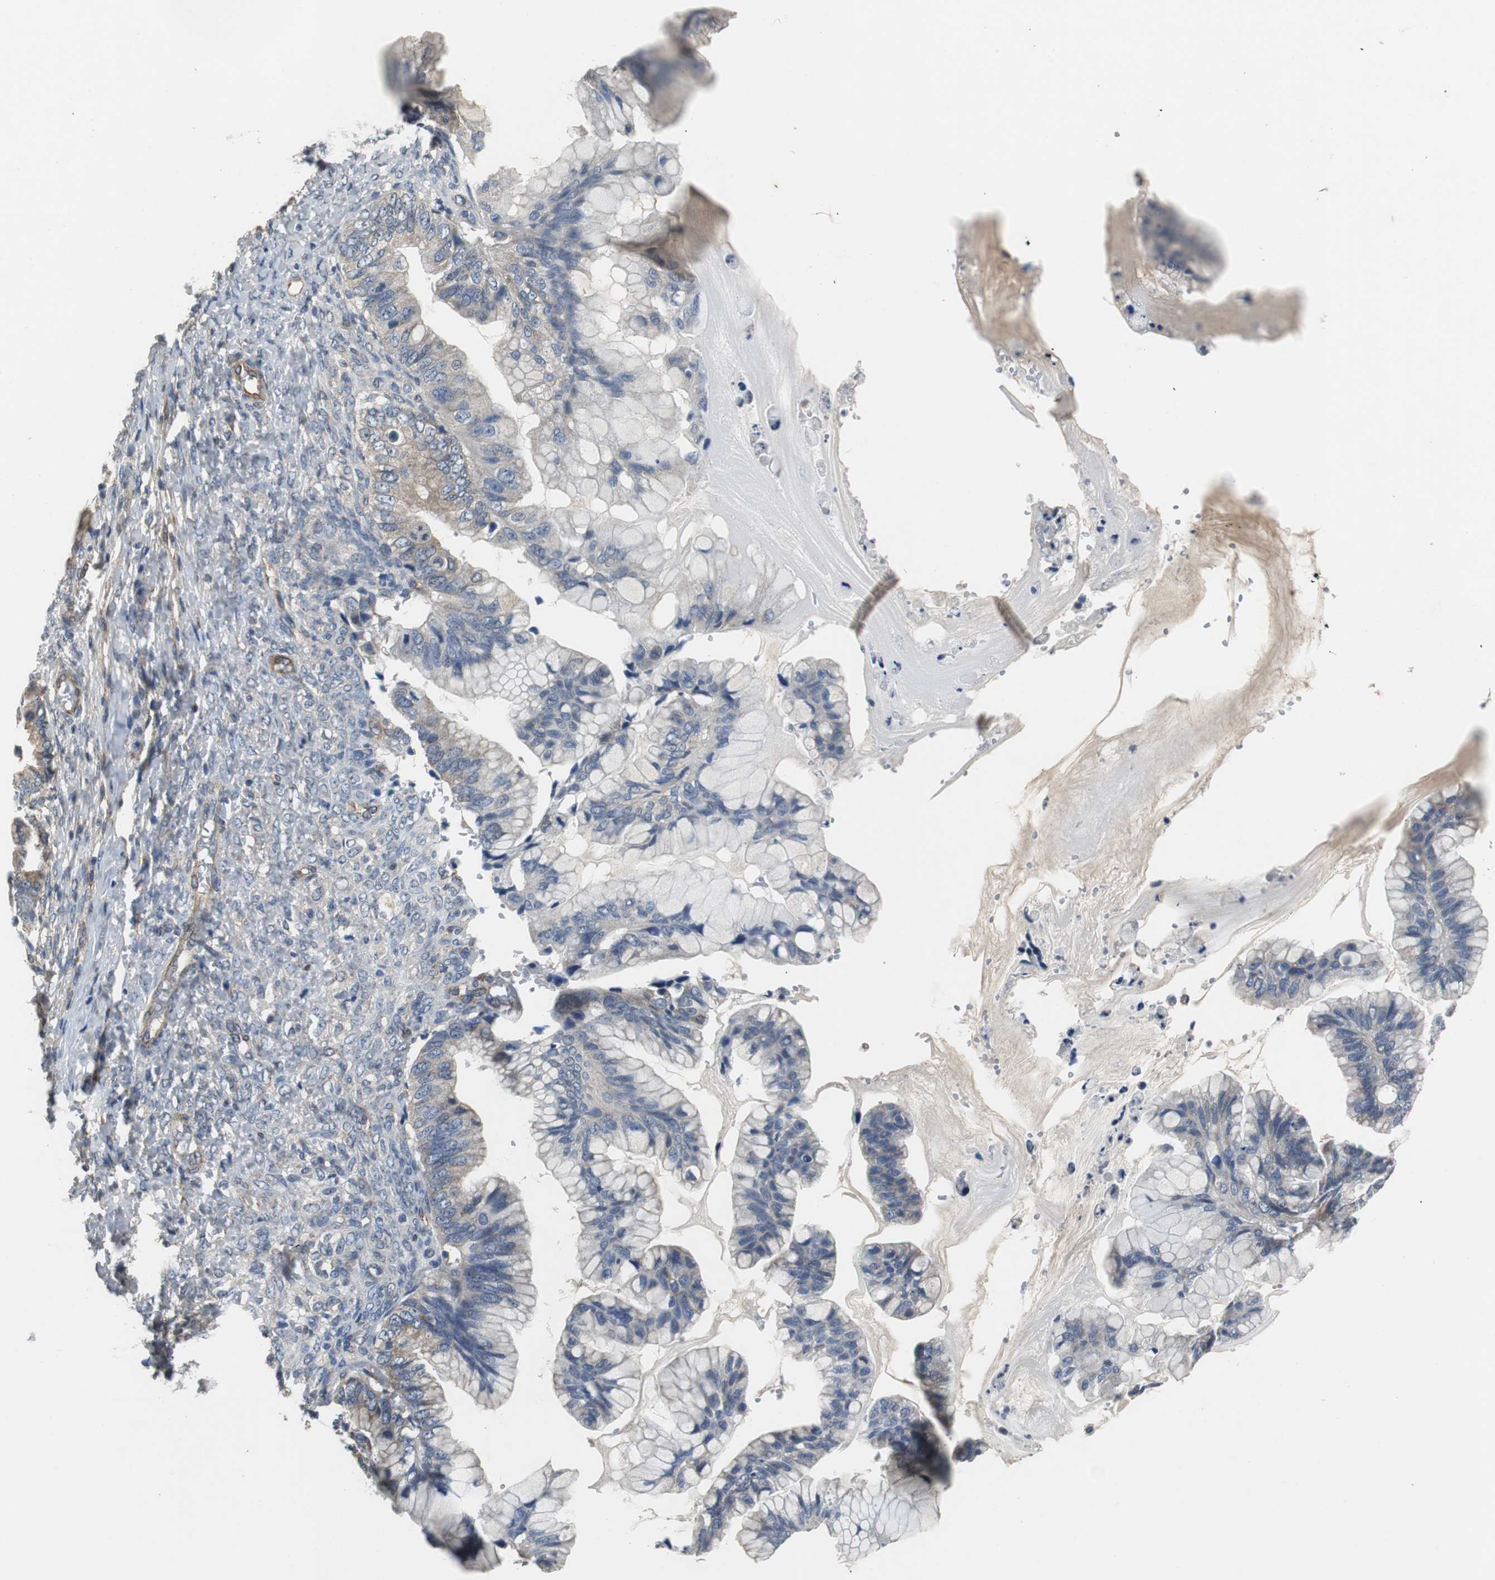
{"staining": {"intensity": "weak", "quantity": "<25%", "location": "cytoplasmic/membranous"}, "tissue": "ovarian cancer", "cell_type": "Tumor cells", "image_type": "cancer", "snomed": [{"axis": "morphology", "description": "Cystadenocarcinoma, mucinous, NOS"}, {"axis": "topography", "description": "Ovary"}], "caption": "Immunohistochemistry (IHC) image of human mucinous cystadenocarcinoma (ovarian) stained for a protein (brown), which displays no expression in tumor cells. (Brightfield microscopy of DAB (3,3'-diaminobenzidine) immunohistochemistry at high magnification).", "gene": "ISCU", "patient": {"sex": "female", "age": 36}}